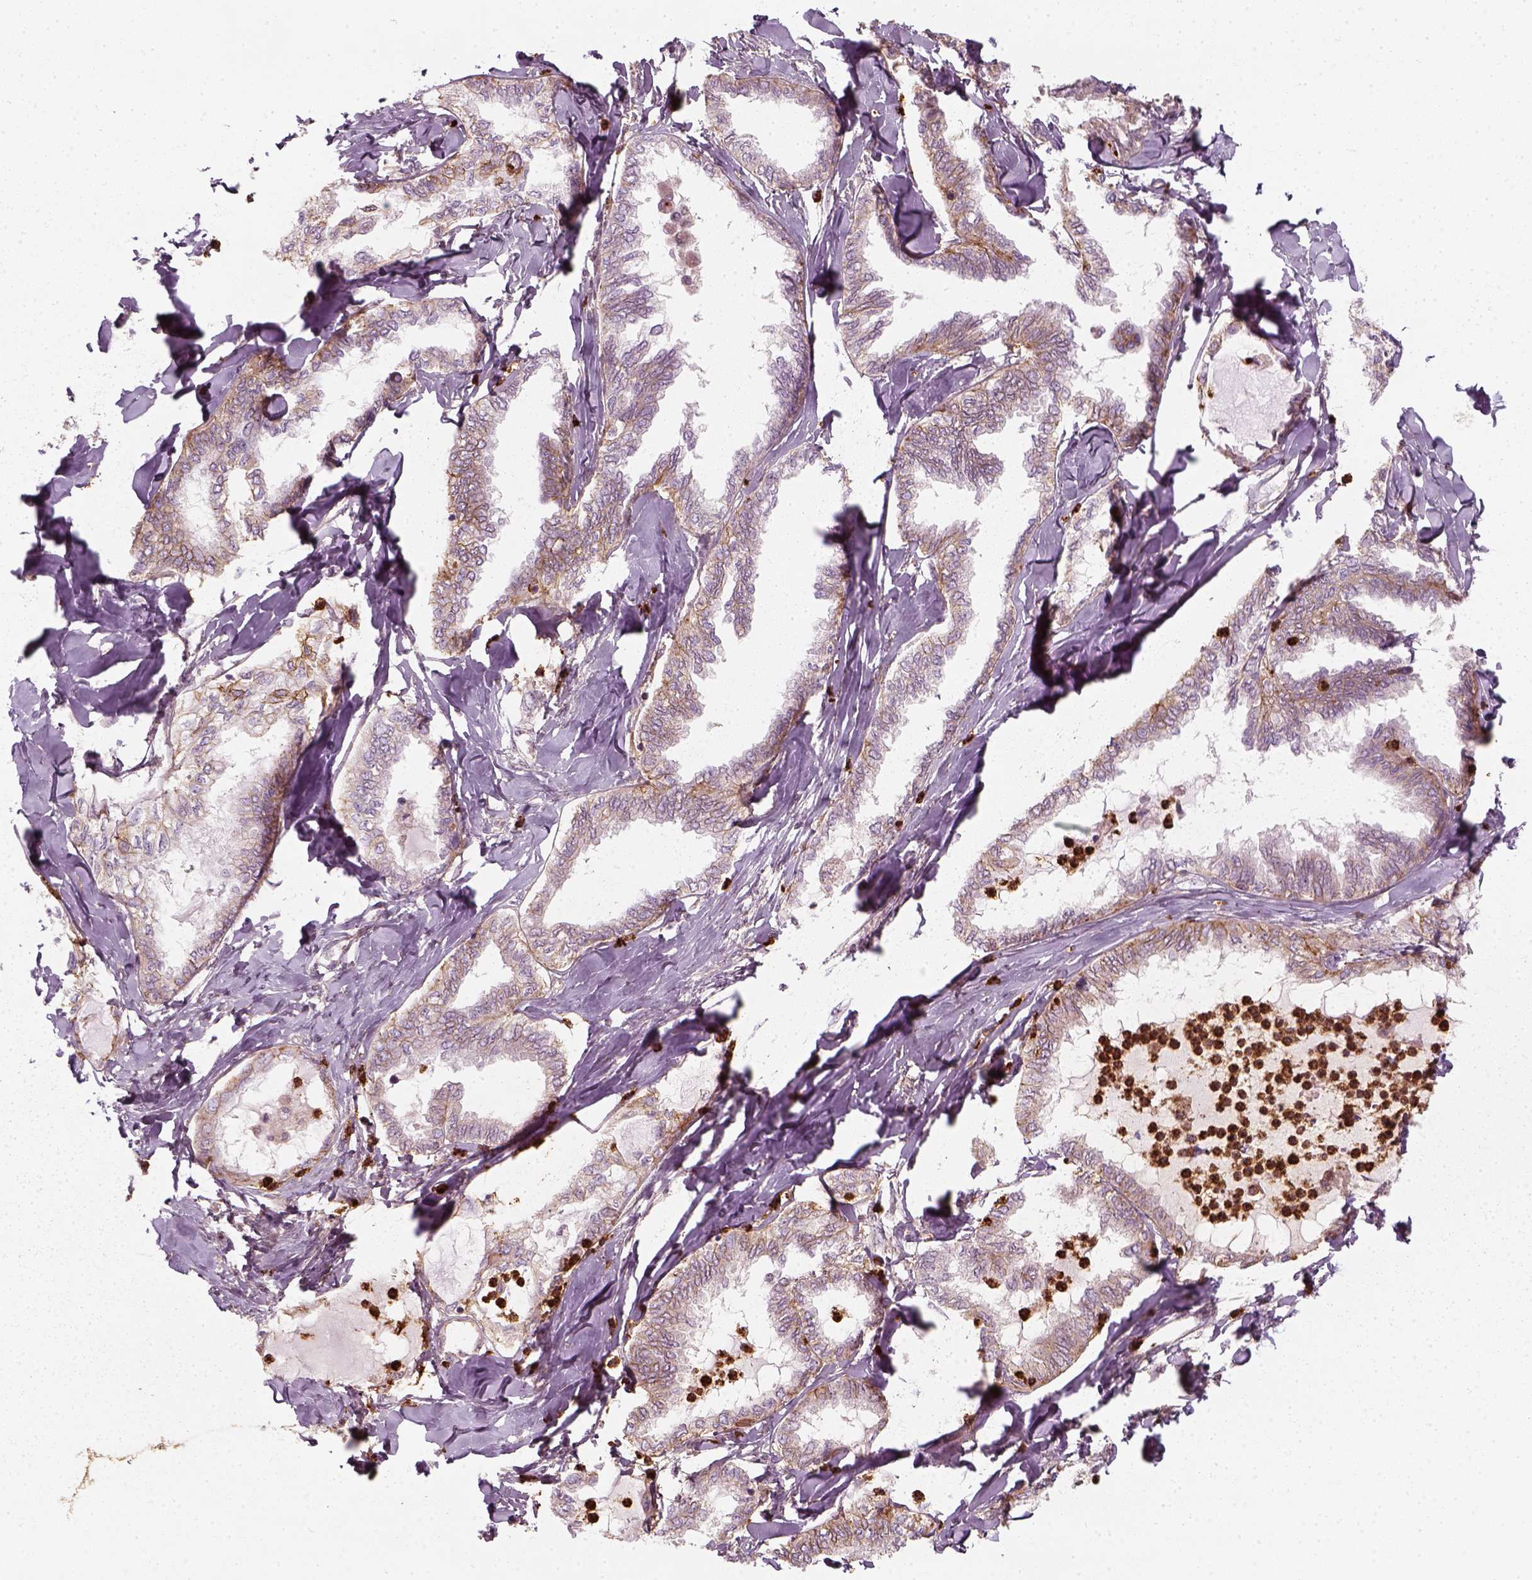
{"staining": {"intensity": "weak", "quantity": ">75%", "location": "cytoplasmic/membranous"}, "tissue": "ovarian cancer", "cell_type": "Tumor cells", "image_type": "cancer", "snomed": [{"axis": "morphology", "description": "Carcinoma, endometroid"}, {"axis": "topography", "description": "Ovary"}], "caption": "Immunohistochemistry (DAB) staining of ovarian cancer (endometroid carcinoma) shows weak cytoplasmic/membranous protein expression in approximately >75% of tumor cells. (brown staining indicates protein expression, while blue staining denotes nuclei).", "gene": "NPTN", "patient": {"sex": "female", "age": 70}}